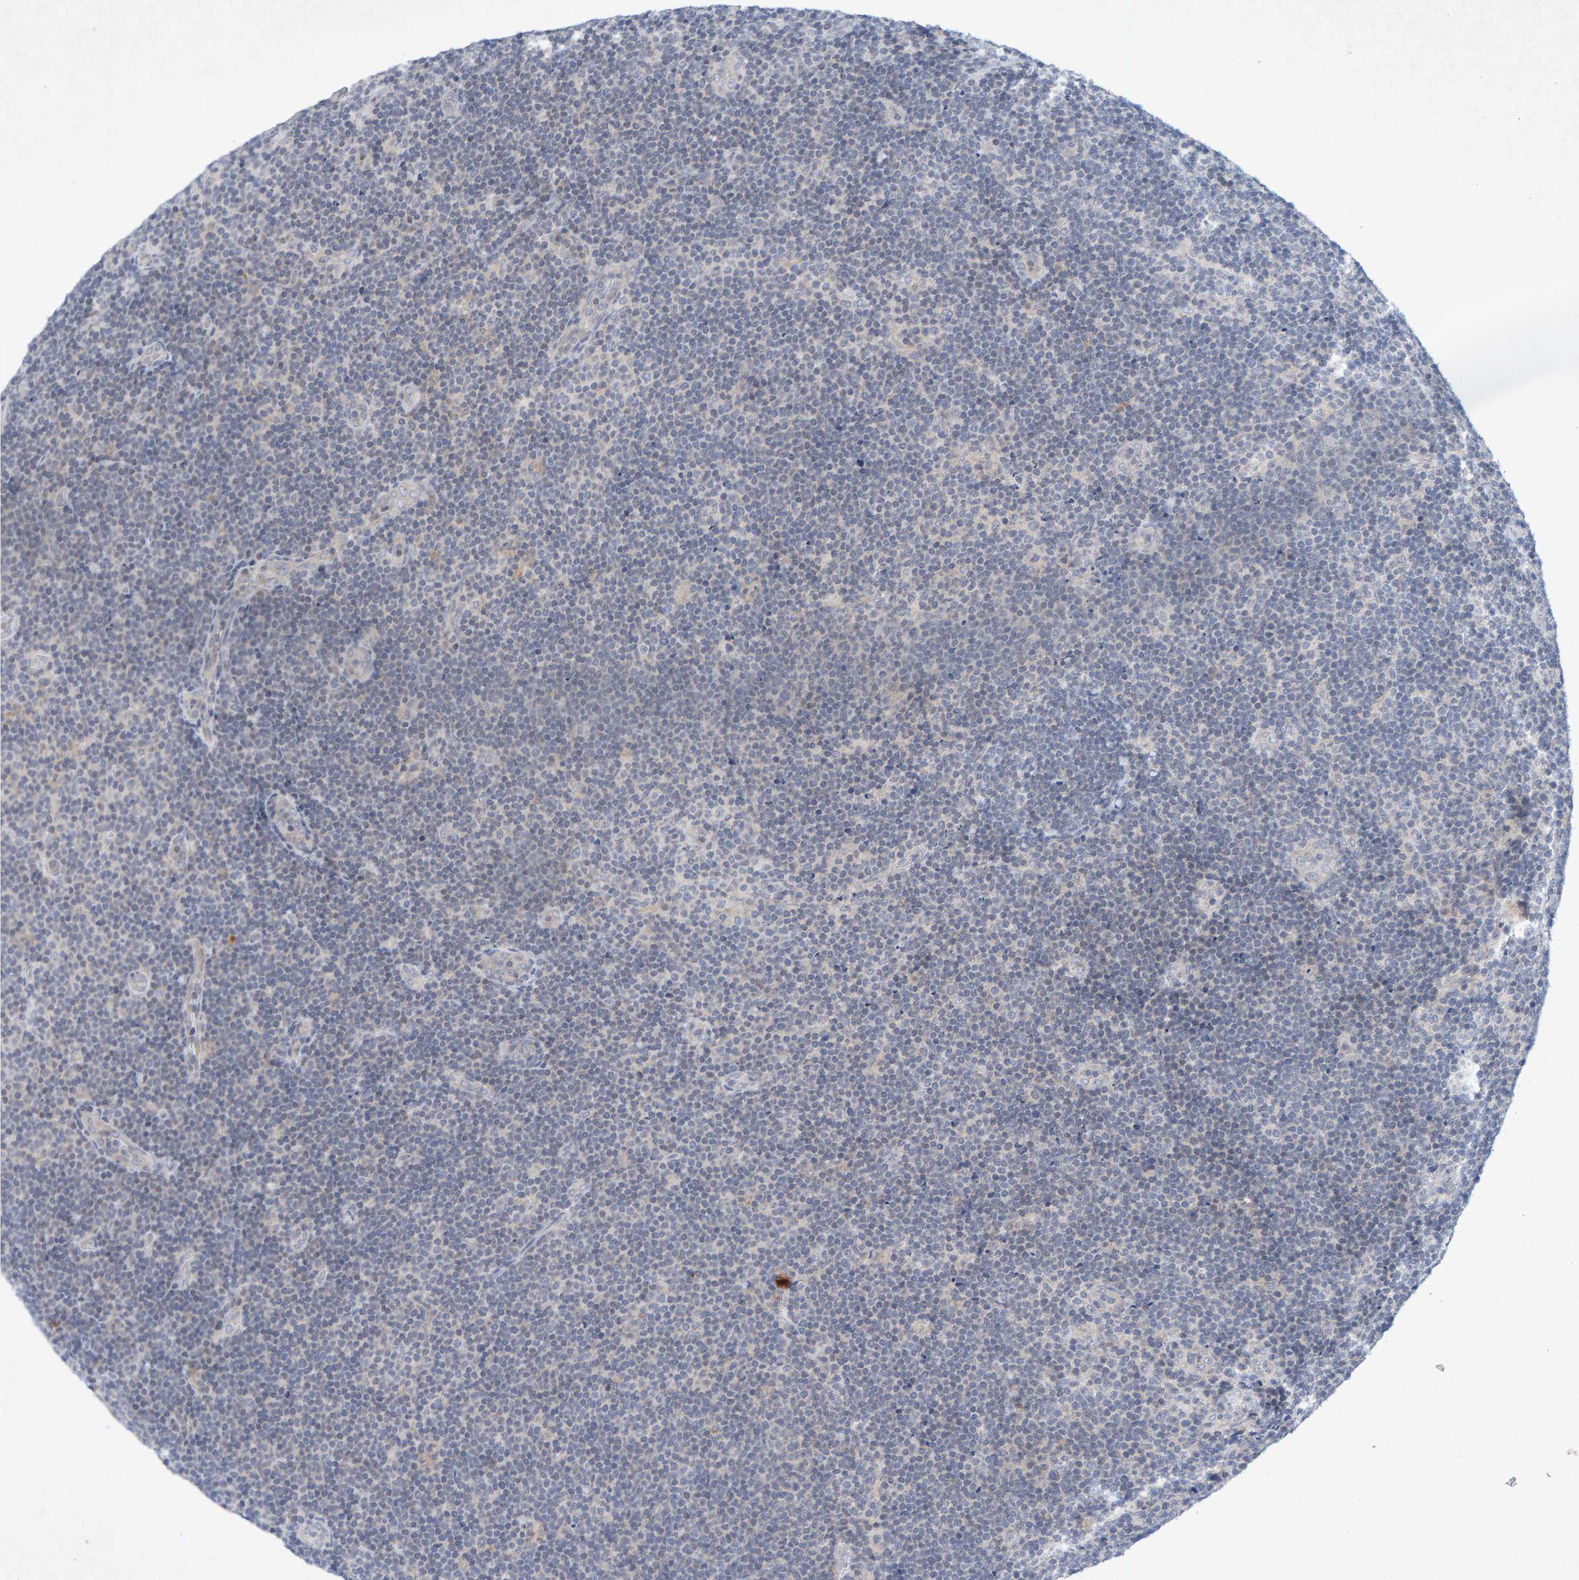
{"staining": {"intensity": "negative", "quantity": "none", "location": "none"}, "tissue": "lymphoma", "cell_type": "Tumor cells", "image_type": "cancer", "snomed": [{"axis": "morphology", "description": "Hodgkin's disease, NOS"}, {"axis": "topography", "description": "Lymph node"}], "caption": "Immunohistochemistry (IHC) micrograph of Hodgkin's disease stained for a protein (brown), which demonstrates no staining in tumor cells.", "gene": "CDH2", "patient": {"sex": "female", "age": 57}}